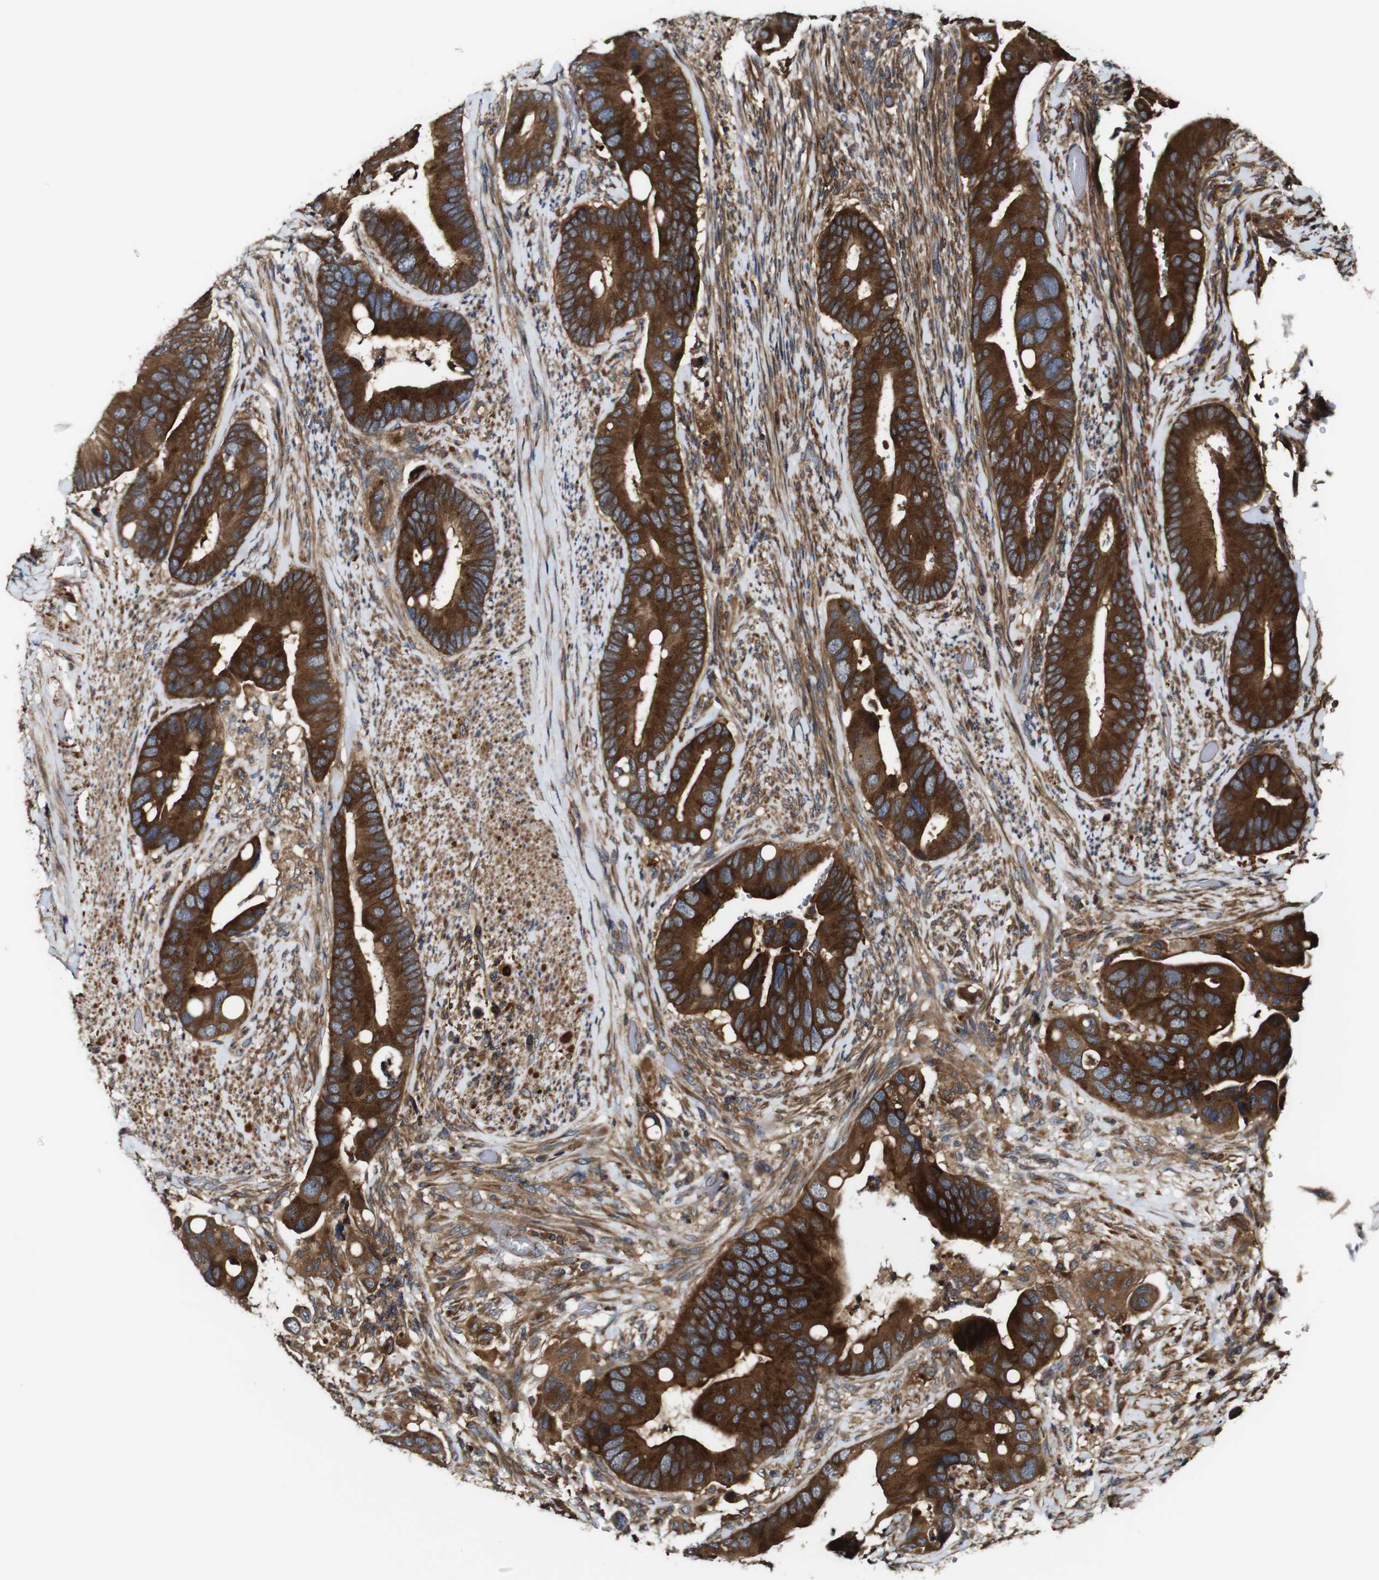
{"staining": {"intensity": "strong", "quantity": ">75%", "location": "cytoplasmic/membranous"}, "tissue": "colorectal cancer", "cell_type": "Tumor cells", "image_type": "cancer", "snomed": [{"axis": "morphology", "description": "Adenocarcinoma, NOS"}, {"axis": "topography", "description": "Rectum"}], "caption": "Brown immunohistochemical staining in colorectal cancer (adenocarcinoma) displays strong cytoplasmic/membranous positivity in about >75% of tumor cells.", "gene": "TNIK", "patient": {"sex": "female", "age": 57}}